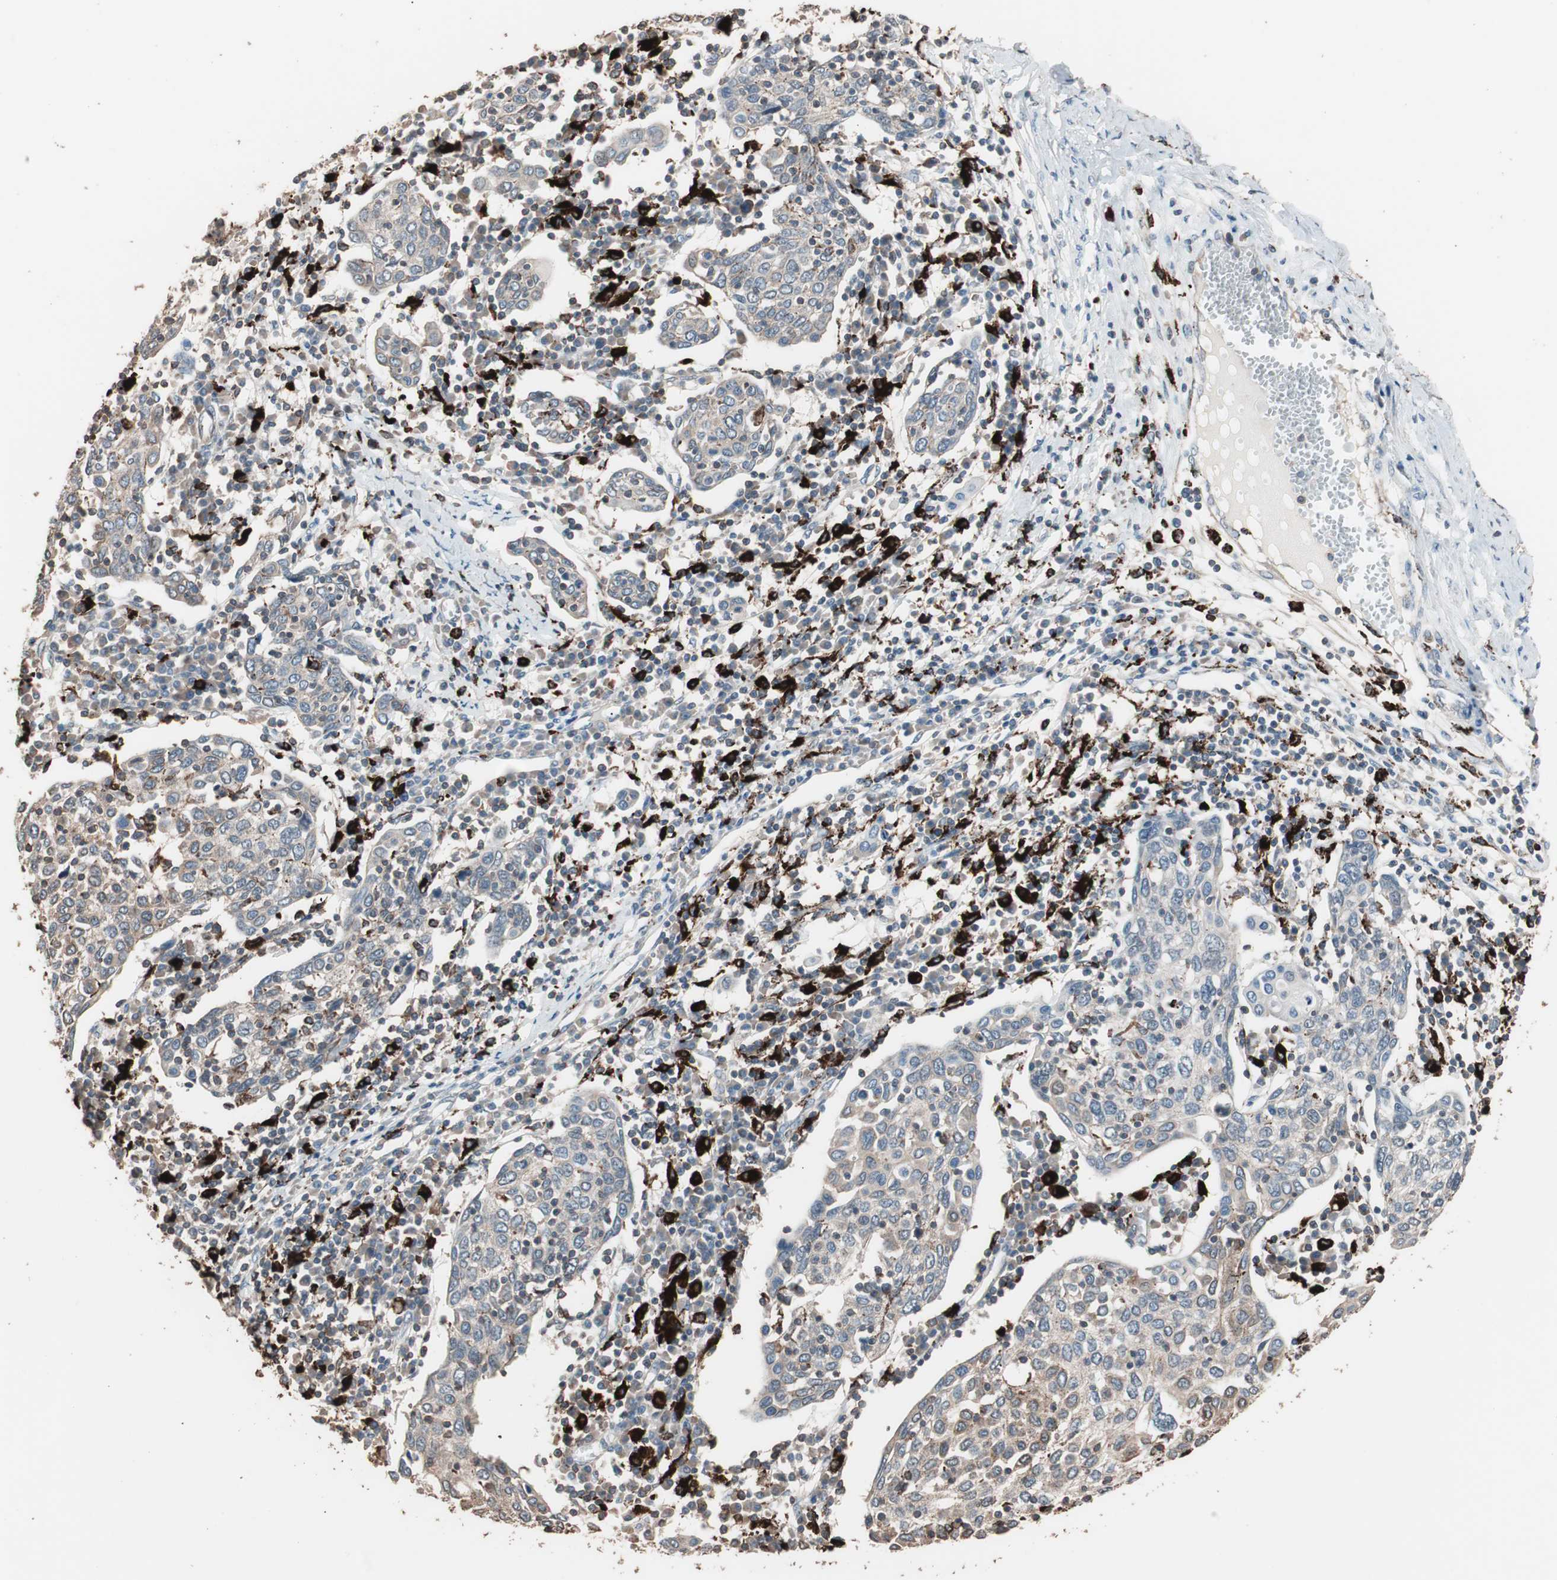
{"staining": {"intensity": "weak", "quantity": "25%-75%", "location": "cytoplasmic/membranous"}, "tissue": "cervical cancer", "cell_type": "Tumor cells", "image_type": "cancer", "snomed": [{"axis": "morphology", "description": "Squamous cell carcinoma, NOS"}, {"axis": "topography", "description": "Cervix"}], "caption": "Cervical cancer (squamous cell carcinoma) stained for a protein shows weak cytoplasmic/membranous positivity in tumor cells.", "gene": "CCT3", "patient": {"sex": "female", "age": 40}}